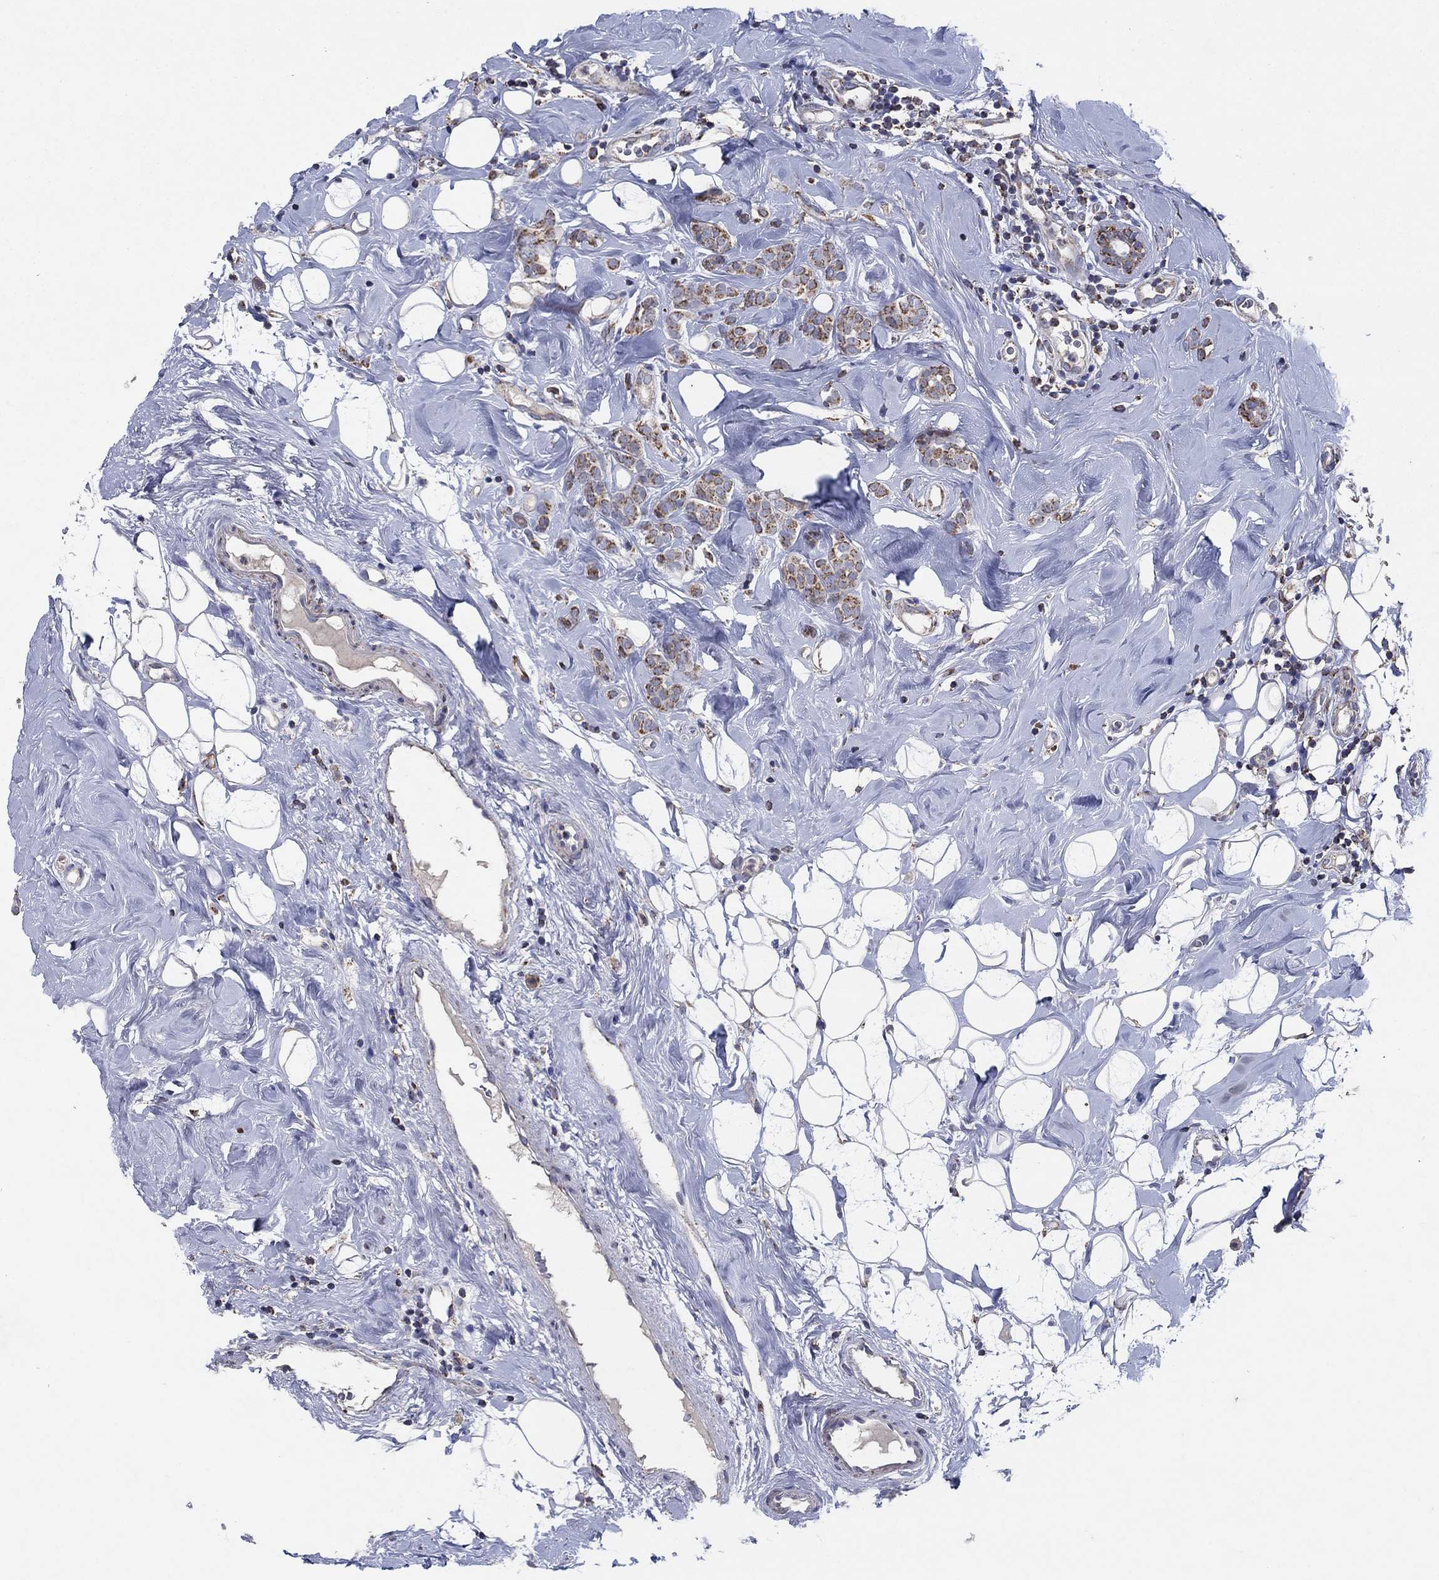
{"staining": {"intensity": "strong", "quantity": "25%-75%", "location": "cytoplasmic/membranous"}, "tissue": "breast cancer", "cell_type": "Tumor cells", "image_type": "cancer", "snomed": [{"axis": "morphology", "description": "Lobular carcinoma"}, {"axis": "topography", "description": "Breast"}], "caption": "The micrograph exhibits staining of breast cancer, revealing strong cytoplasmic/membranous protein expression (brown color) within tumor cells.", "gene": "C9orf85", "patient": {"sex": "female", "age": 49}}